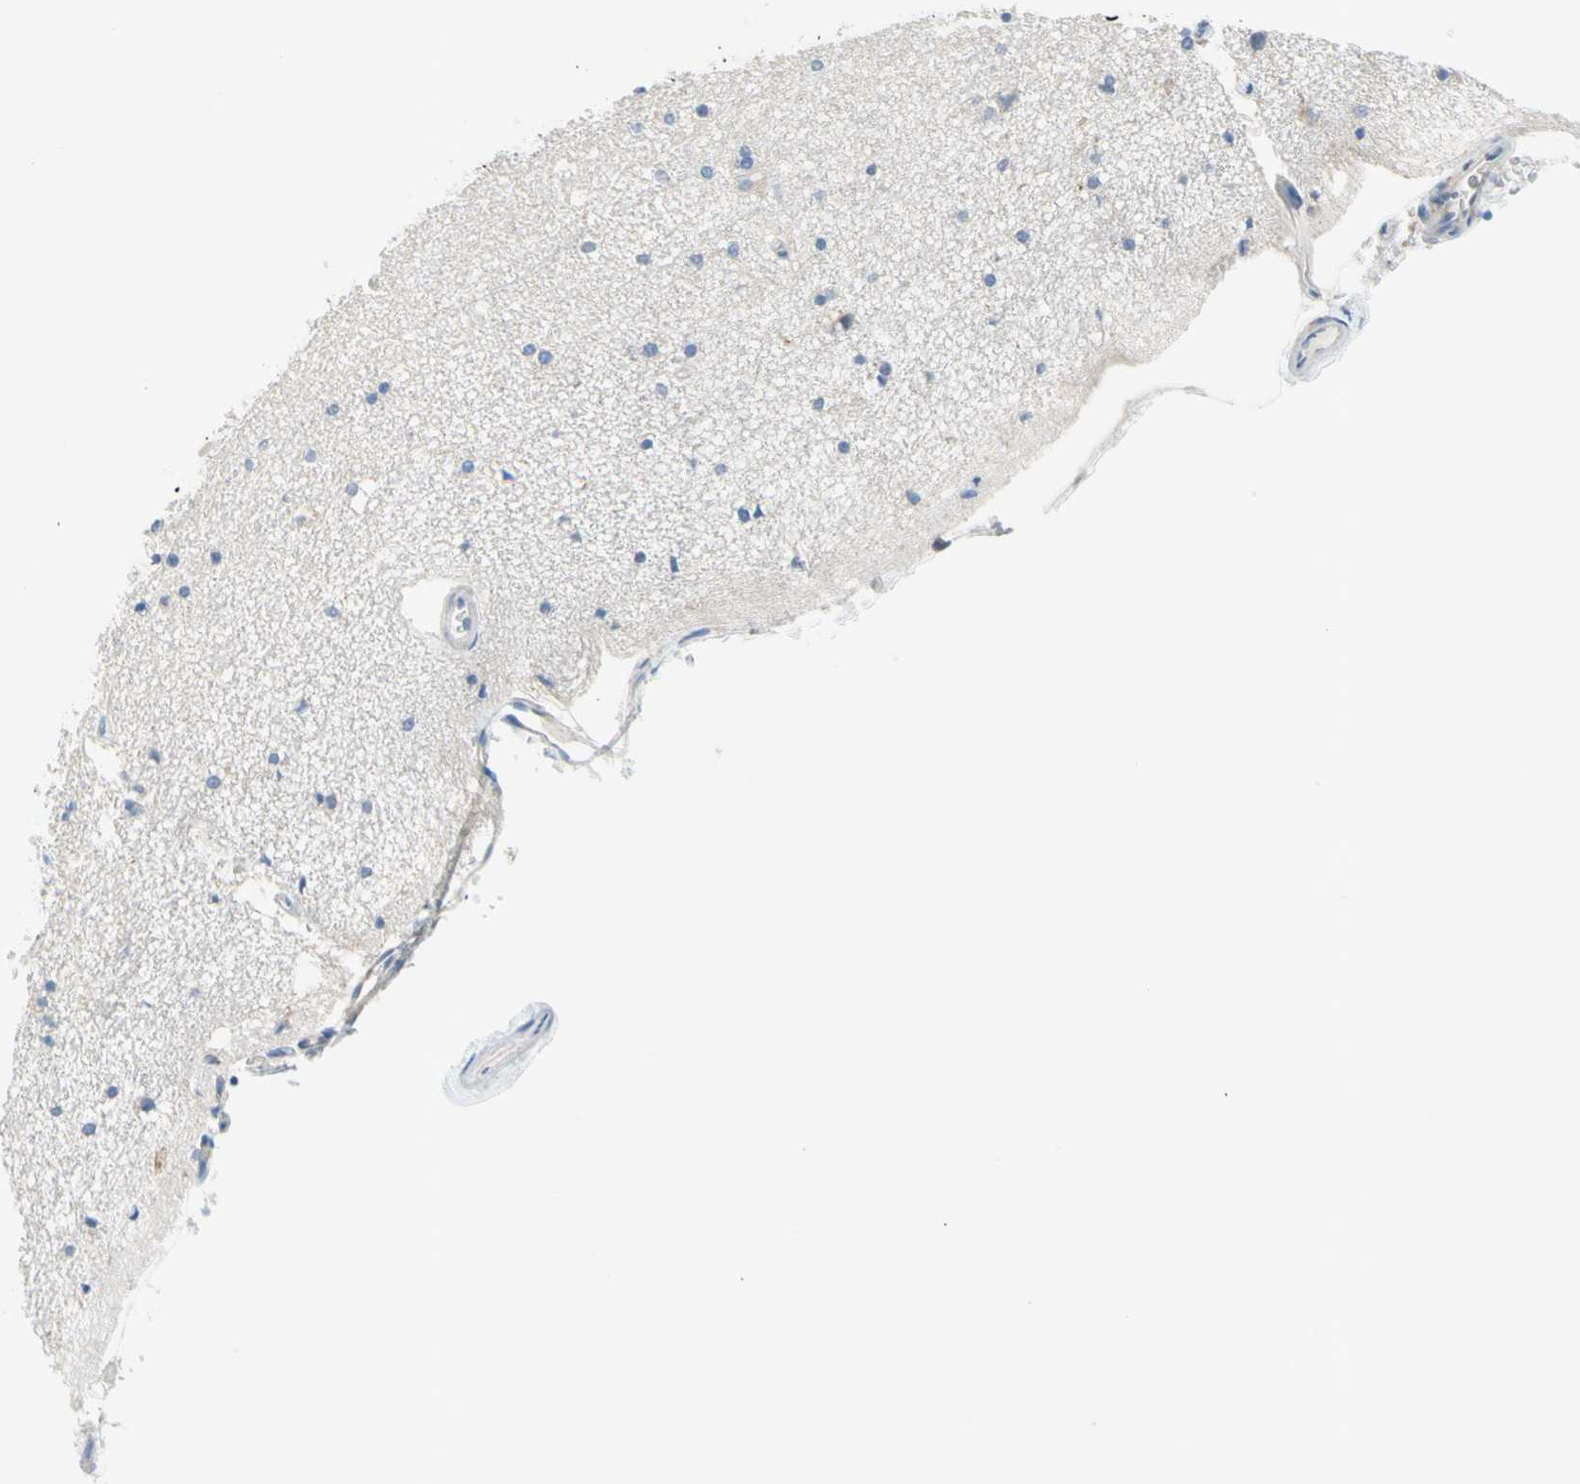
{"staining": {"intensity": "negative", "quantity": "none", "location": "none"}, "tissue": "hippocampus", "cell_type": "Glial cells", "image_type": "normal", "snomed": [{"axis": "morphology", "description": "Normal tissue, NOS"}, {"axis": "topography", "description": "Hippocampus"}], "caption": "Image shows no significant protein staining in glial cells of benign hippocampus. Brightfield microscopy of immunohistochemistry stained with DAB (brown) and hematoxylin (blue), captured at high magnification.", "gene": "MFF", "patient": {"sex": "female", "age": 54}}